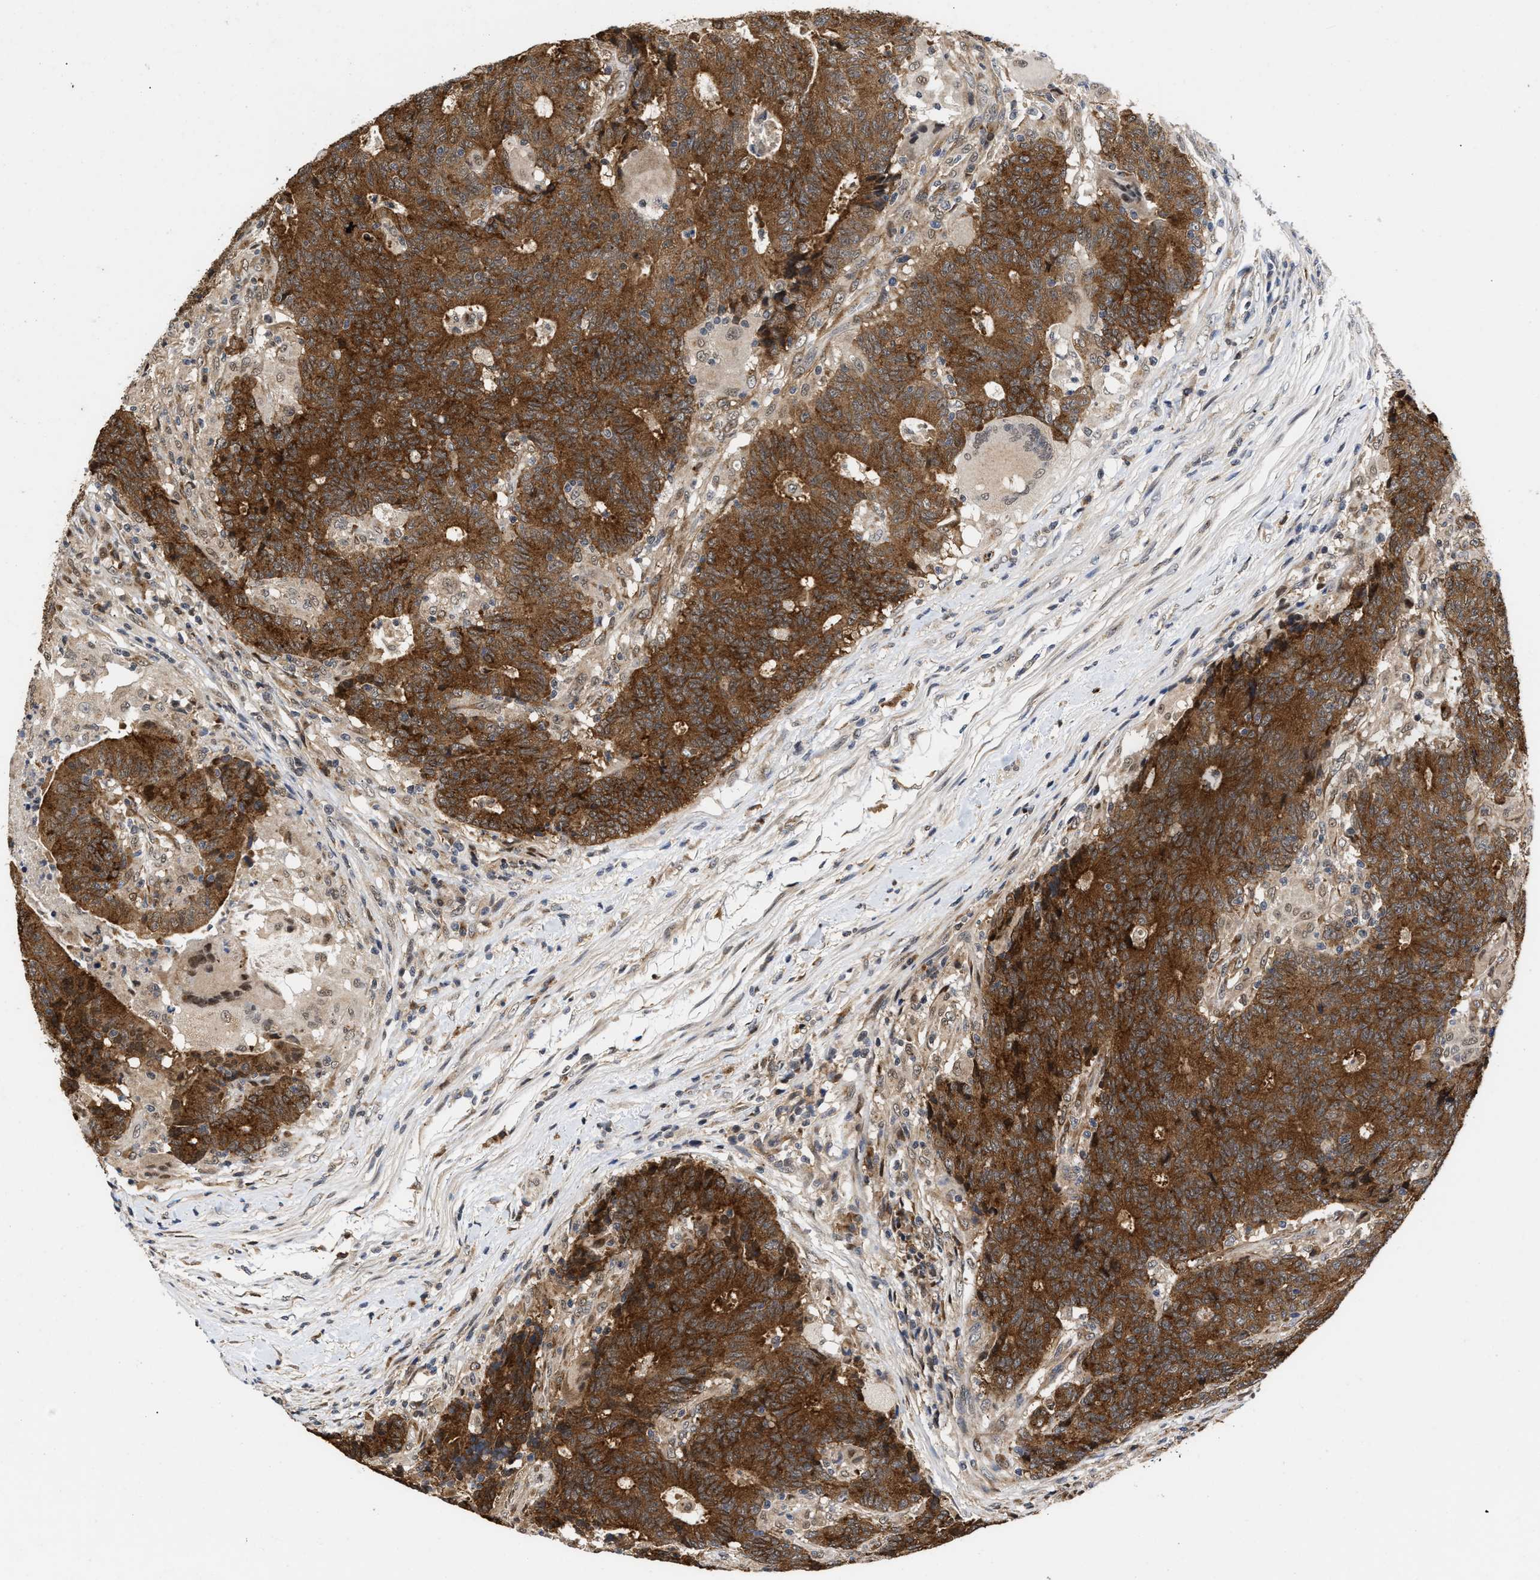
{"staining": {"intensity": "strong", "quantity": ">75%", "location": "cytoplasmic/membranous"}, "tissue": "colorectal cancer", "cell_type": "Tumor cells", "image_type": "cancer", "snomed": [{"axis": "morphology", "description": "Normal tissue, NOS"}, {"axis": "morphology", "description": "Adenocarcinoma, NOS"}, {"axis": "topography", "description": "Colon"}], "caption": "Immunohistochemical staining of colorectal adenocarcinoma reveals high levels of strong cytoplasmic/membranous protein positivity in about >75% of tumor cells.", "gene": "CLIP2", "patient": {"sex": "female", "age": 75}}